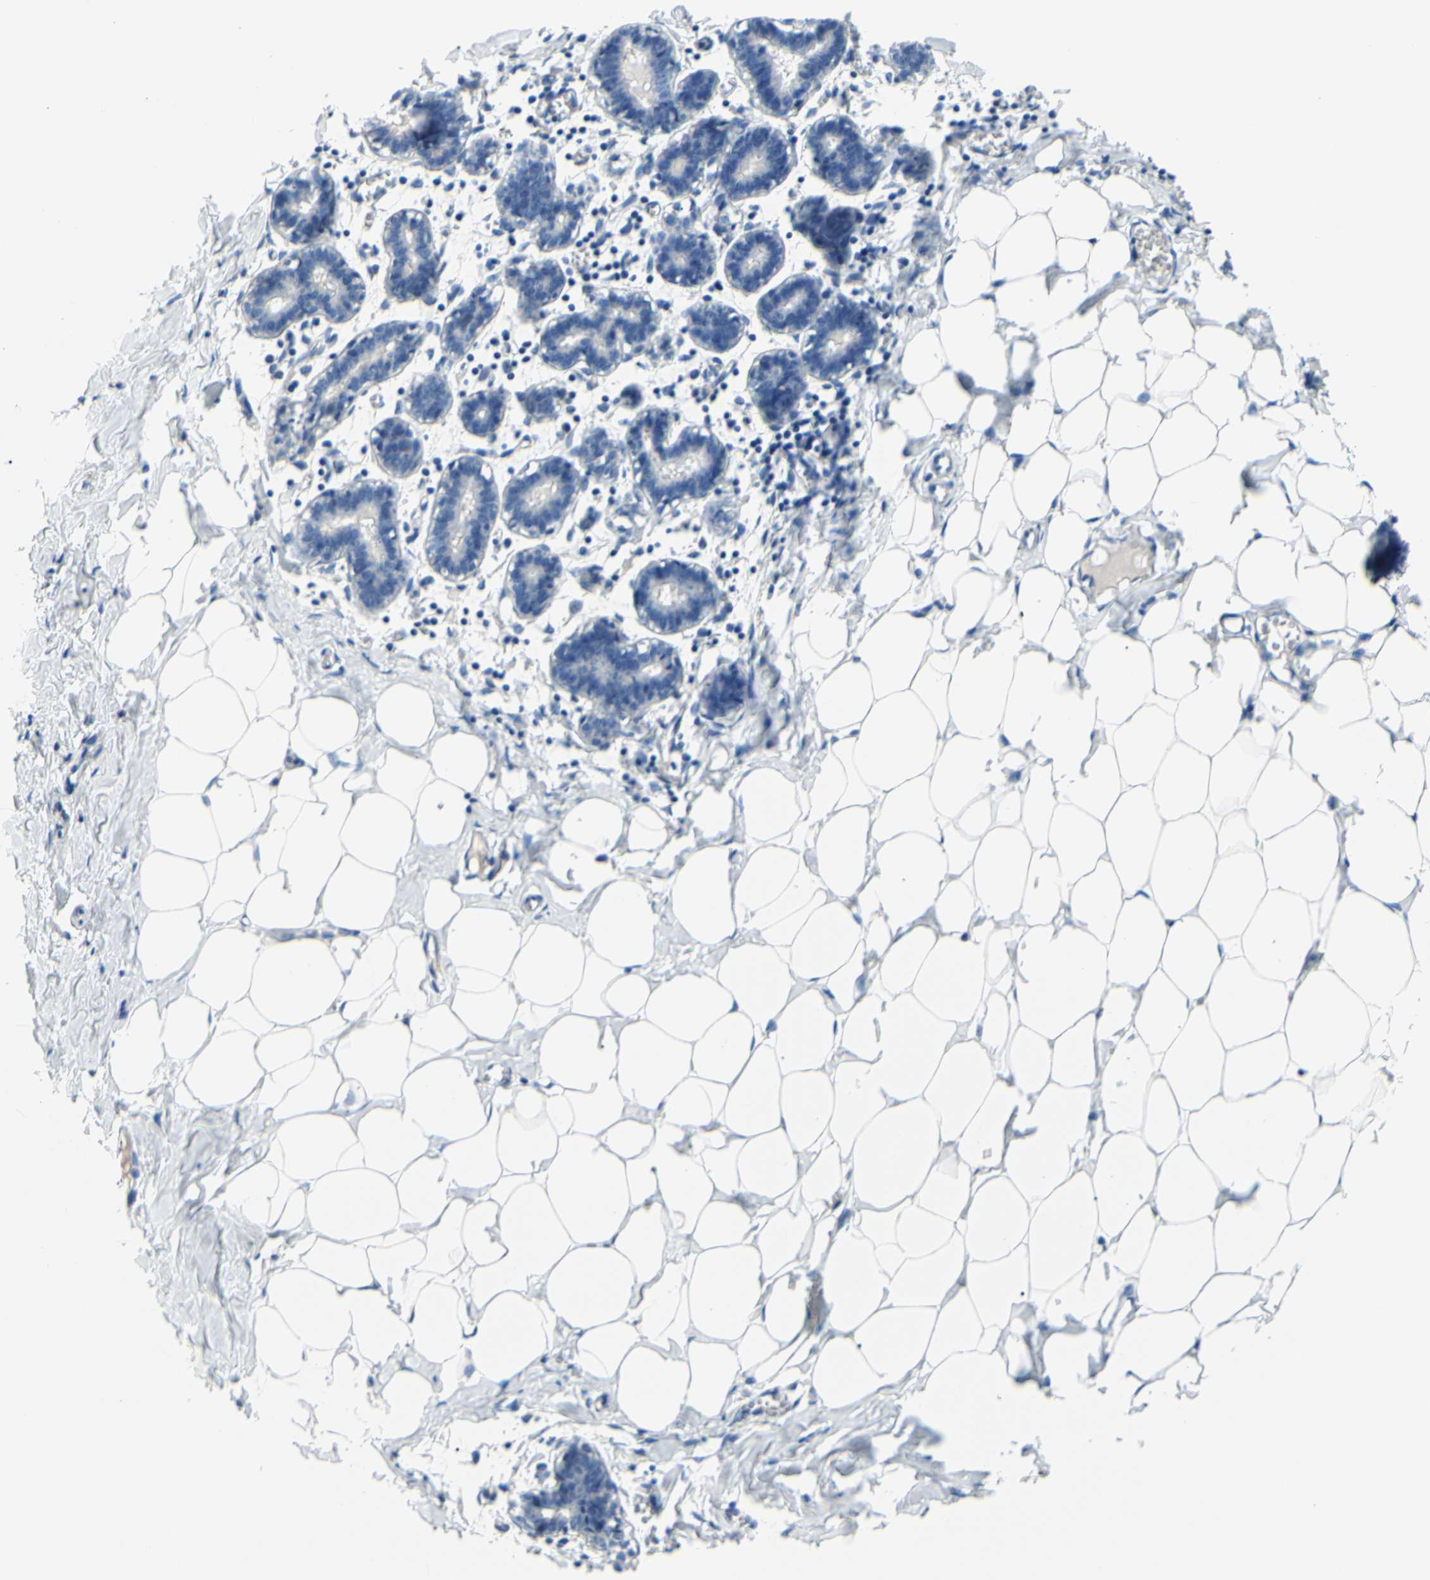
{"staining": {"intensity": "negative", "quantity": "none", "location": "none"}, "tissue": "breast", "cell_type": "Adipocytes", "image_type": "normal", "snomed": [{"axis": "morphology", "description": "Normal tissue, NOS"}, {"axis": "topography", "description": "Breast"}], "caption": "Immunohistochemistry (IHC) image of benign human breast stained for a protein (brown), which exhibits no staining in adipocytes.", "gene": "TMEM59L", "patient": {"sex": "female", "age": 27}}